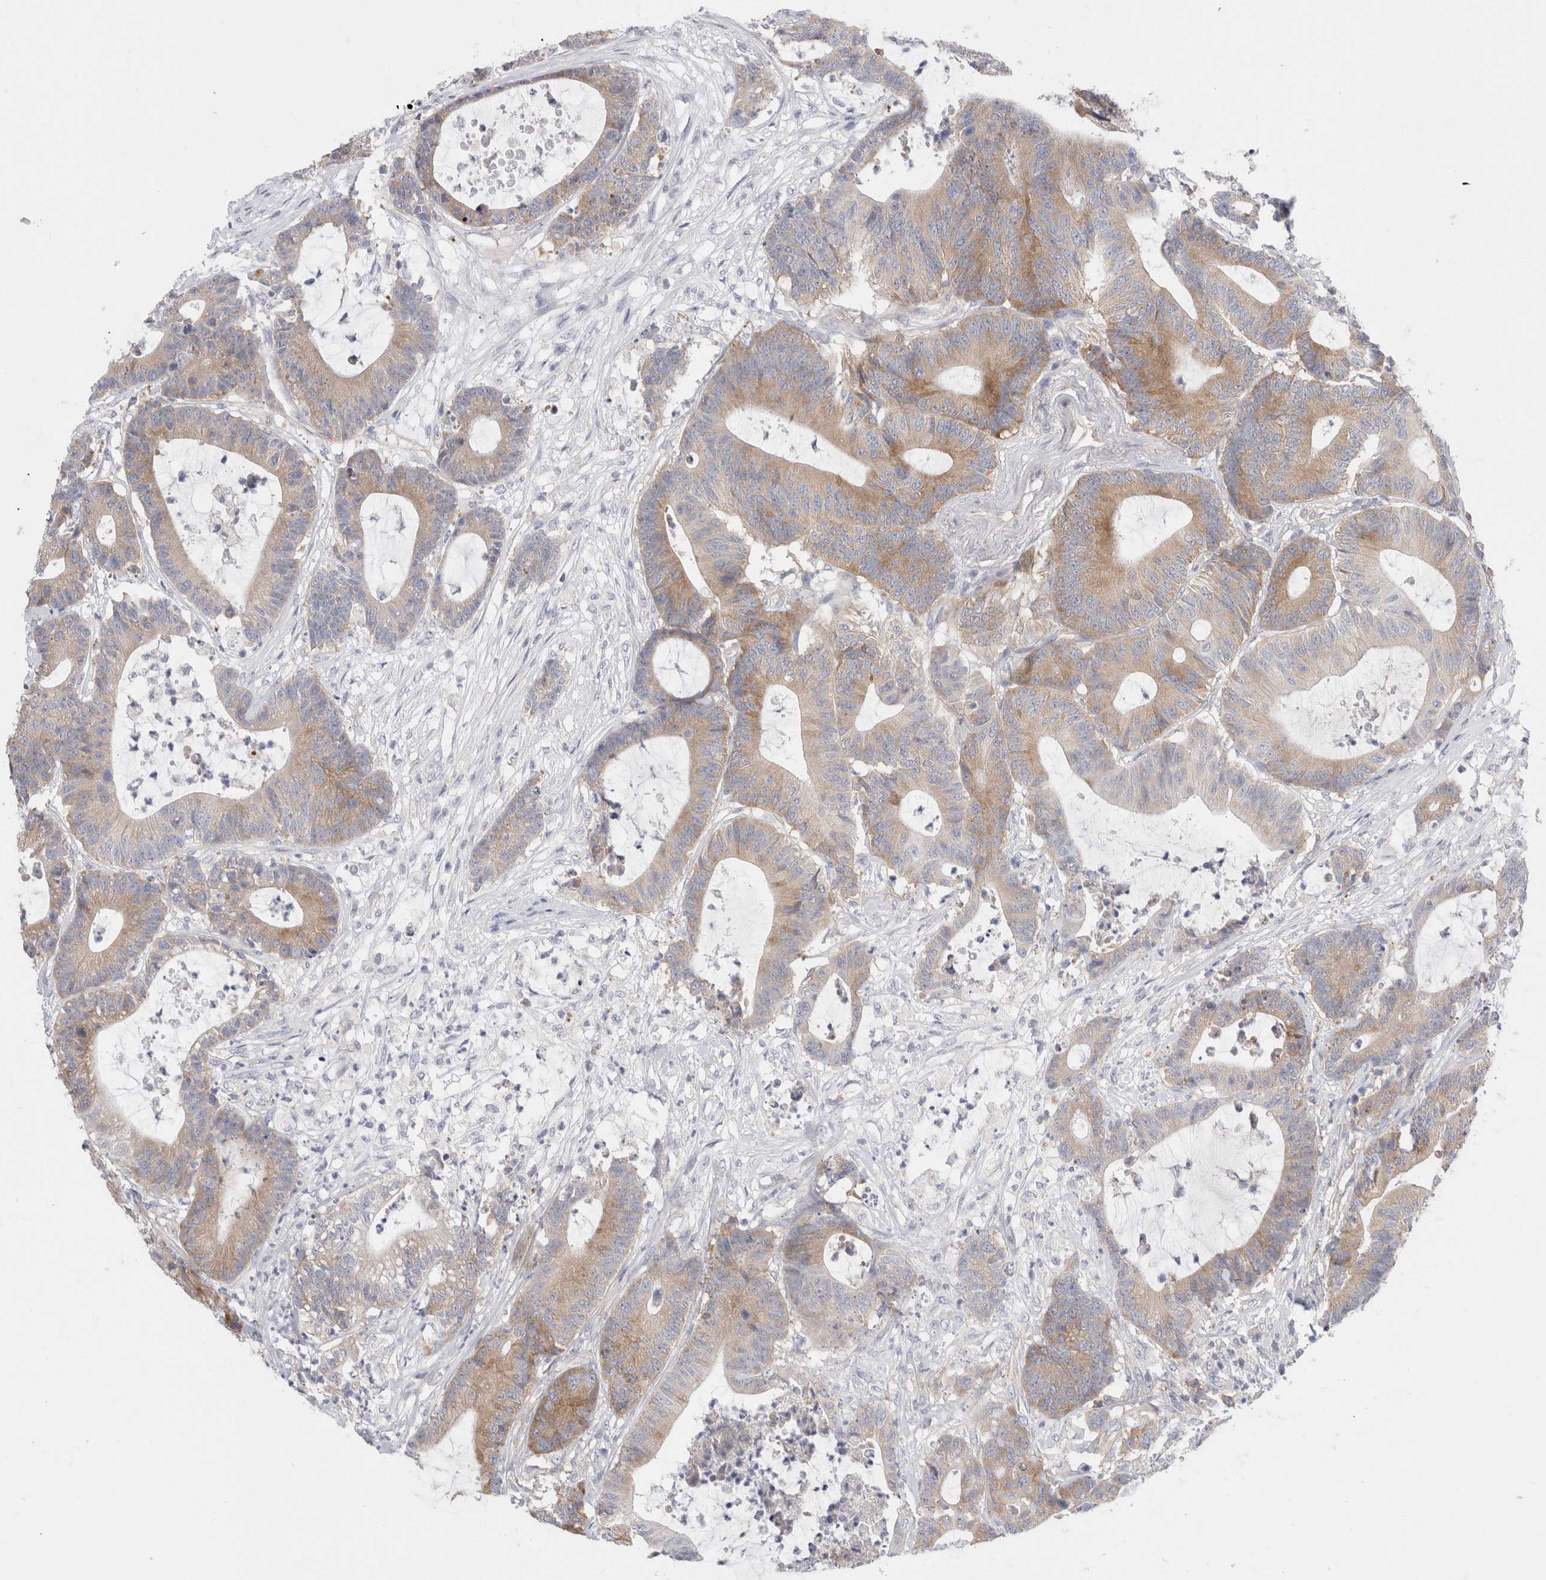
{"staining": {"intensity": "weak", "quantity": "25%-75%", "location": "cytoplasmic/membranous"}, "tissue": "colorectal cancer", "cell_type": "Tumor cells", "image_type": "cancer", "snomed": [{"axis": "morphology", "description": "Adenocarcinoma, NOS"}, {"axis": "topography", "description": "Colon"}], "caption": "Tumor cells show weak cytoplasmic/membranous expression in approximately 25%-75% of cells in colorectal adenocarcinoma. (brown staining indicates protein expression, while blue staining denotes nuclei).", "gene": "ZNF23", "patient": {"sex": "female", "age": 84}}